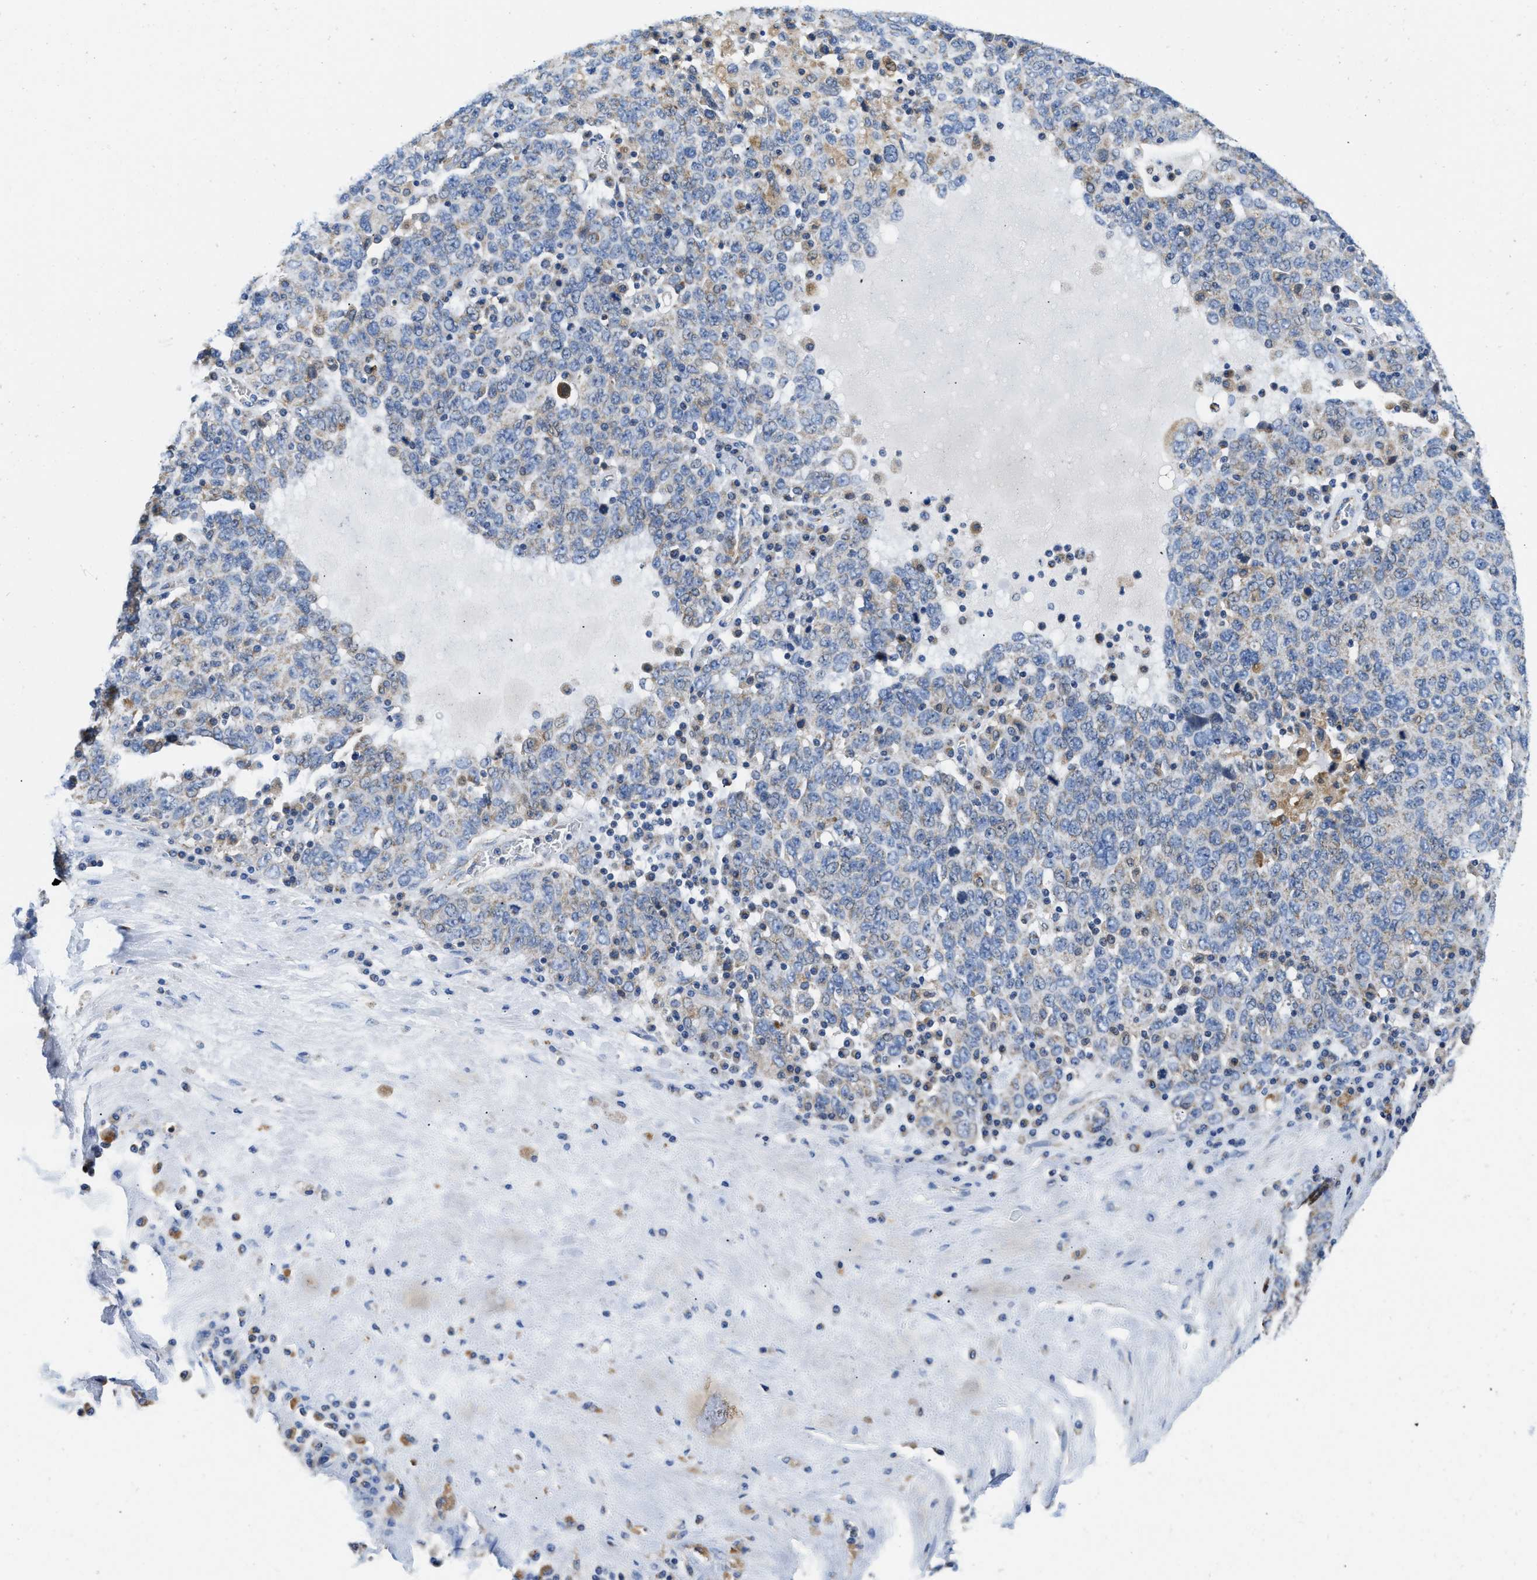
{"staining": {"intensity": "weak", "quantity": "<25%", "location": "cytoplasmic/membranous"}, "tissue": "ovarian cancer", "cell_type": "Tumor cells", "image_type": "cancer", "snomed": [{"axis": "morphology", "description": "Carcinoma, endometroid"}, {"axis": "topography", "description": "Ovary"}], "caption": "Immunohistochemical staining of human ovarian endometroid carcinoma reveals no significant staining in tumor cells.", "gene": "SLC25A13", "patient": {"sex": "female", "age": 62}}